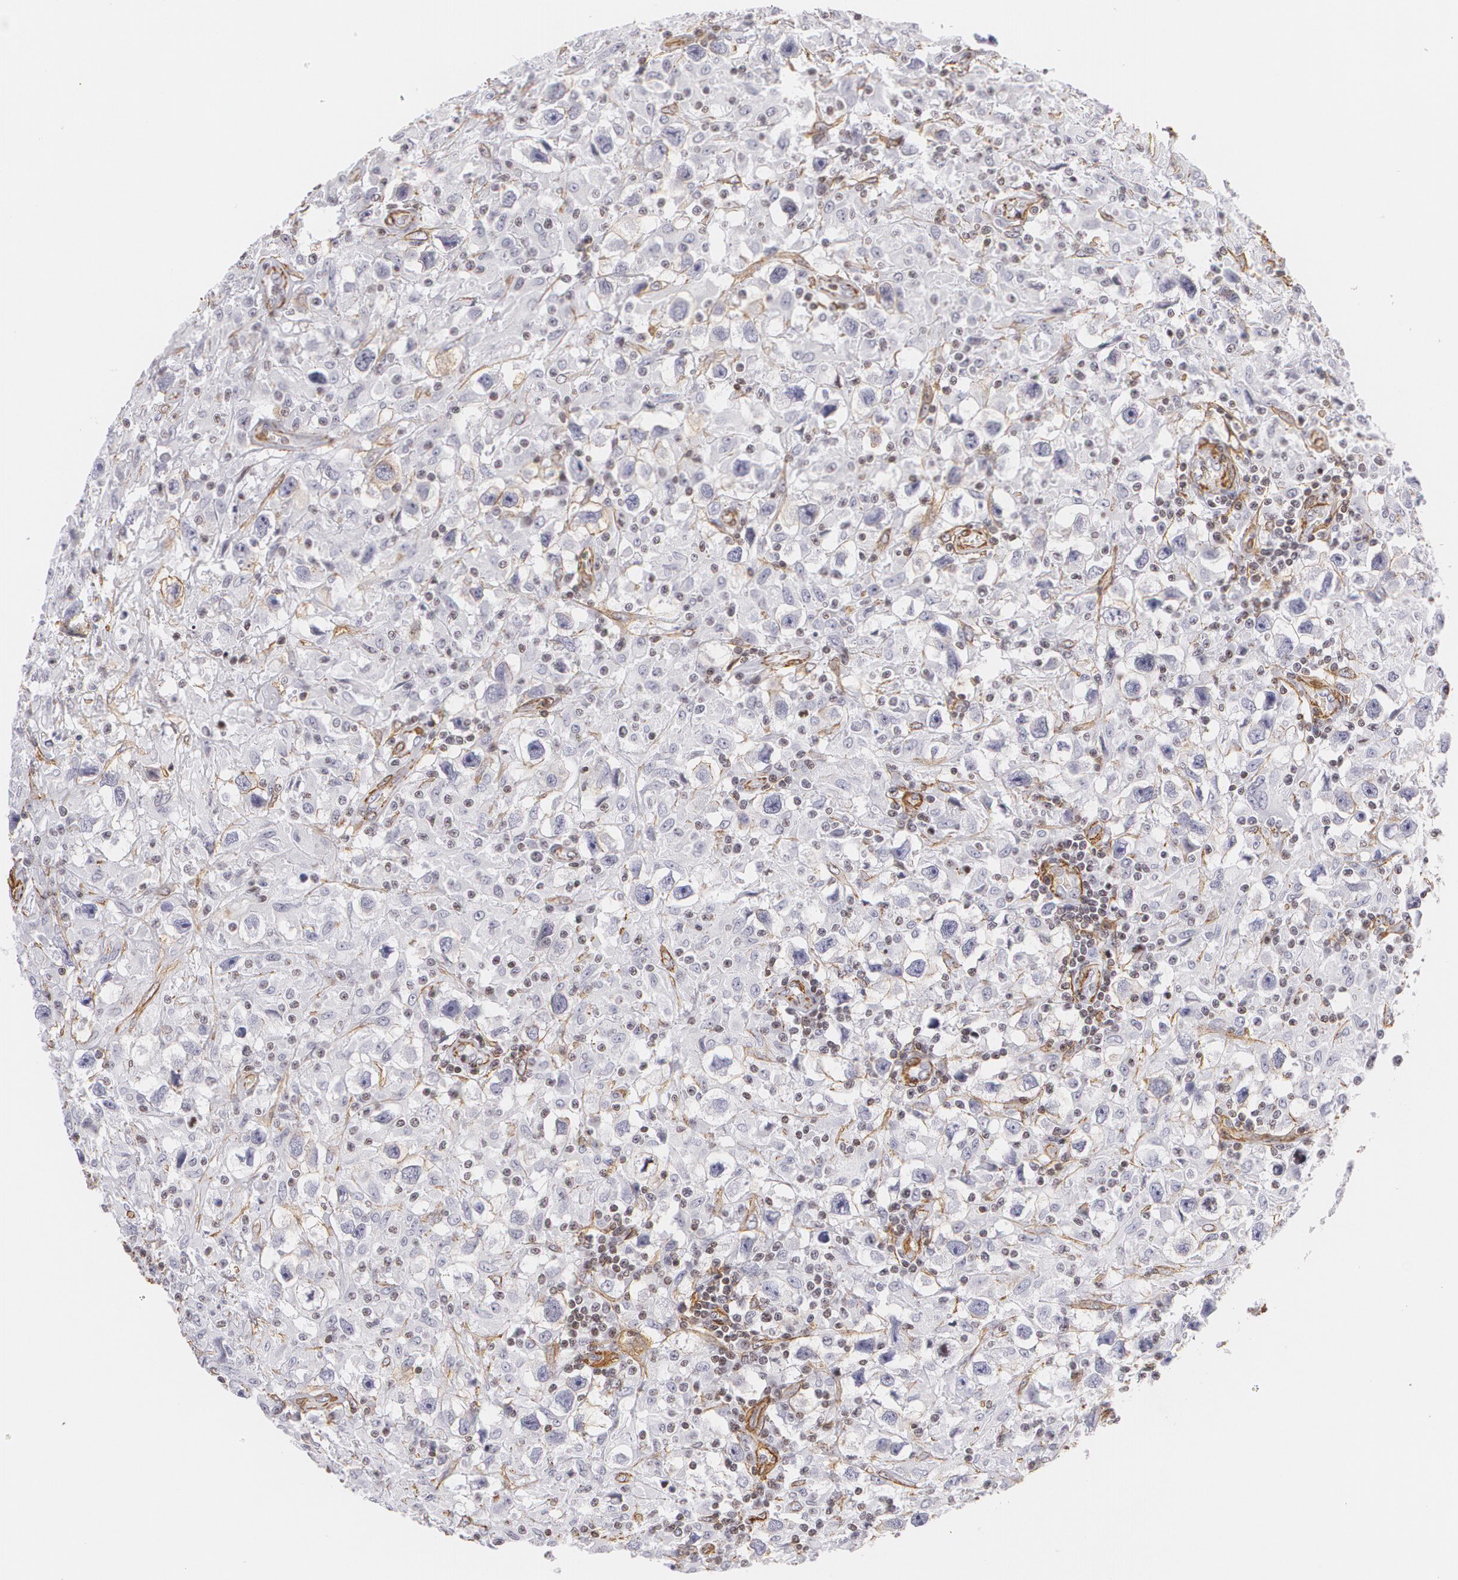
{"staining": {"intensity": "negative", "quantity": "none", "location": "none"}, "tissue": "testis cancer", "cell_type": "Tumor cells", "image_type": "cancer", "snomed": [{"axis": "morphology", "description": "Seminoma, NOS"}, {"axis": "topography", "description": "Testis"}], "caption": "Immunohistochemistry (IHC) image of neoplastic tissue: seminoma (testis) stained with DAB (3,3'-diaminobenzidine) reveals no significant protein positivity in tumor cells.", "gene": "VAMP1", "patient": {"sex": "male", "age": 34}}